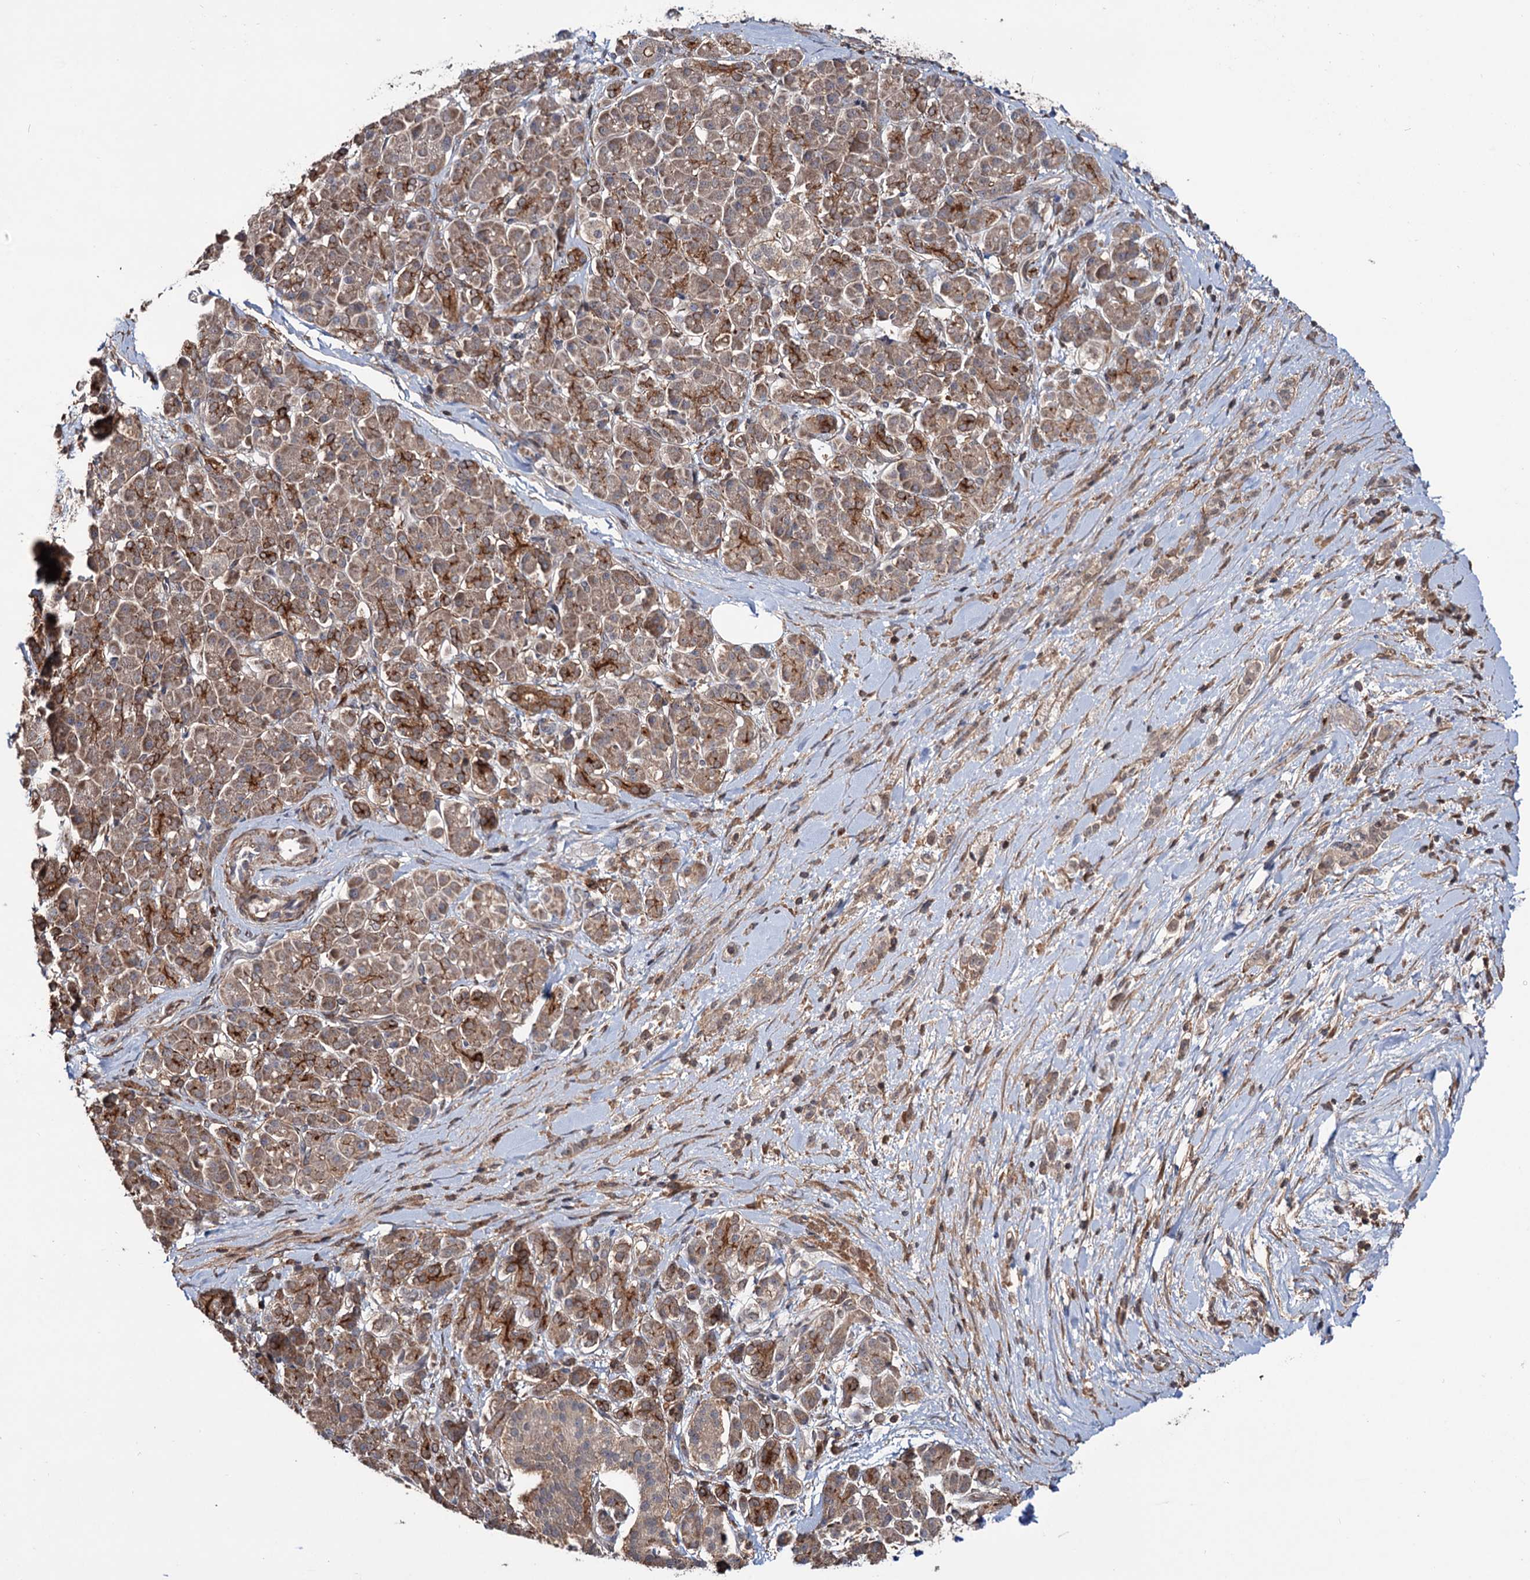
{"staining": {"intensity": "weak", "quantity": ">75%", "location": "cytoplasmic/membranous"}, "tissue": "pancreatic cancer", "cell_type": "Tumor cells", "image_type": "cancer", "snomed": [{"axis": "morphology", "description": "Normal tissue, NOS"}, {"axis": "morphology", "description": "Adenocarcinoma, NOS"}, {"axis": "topography", "description": "Pancreas"}], "caption": "High-magnification brightfield microscopy of pancreatic adenocarcinoma stained with DAB (brown) and counterstained with hematoxylin (blue). tumor cells exhibit weak cytoplasmic/membranous staining is identified in about>75% of cells.", "gene": "GRIP1", "patient": {"sex": "female", "age": 64}}